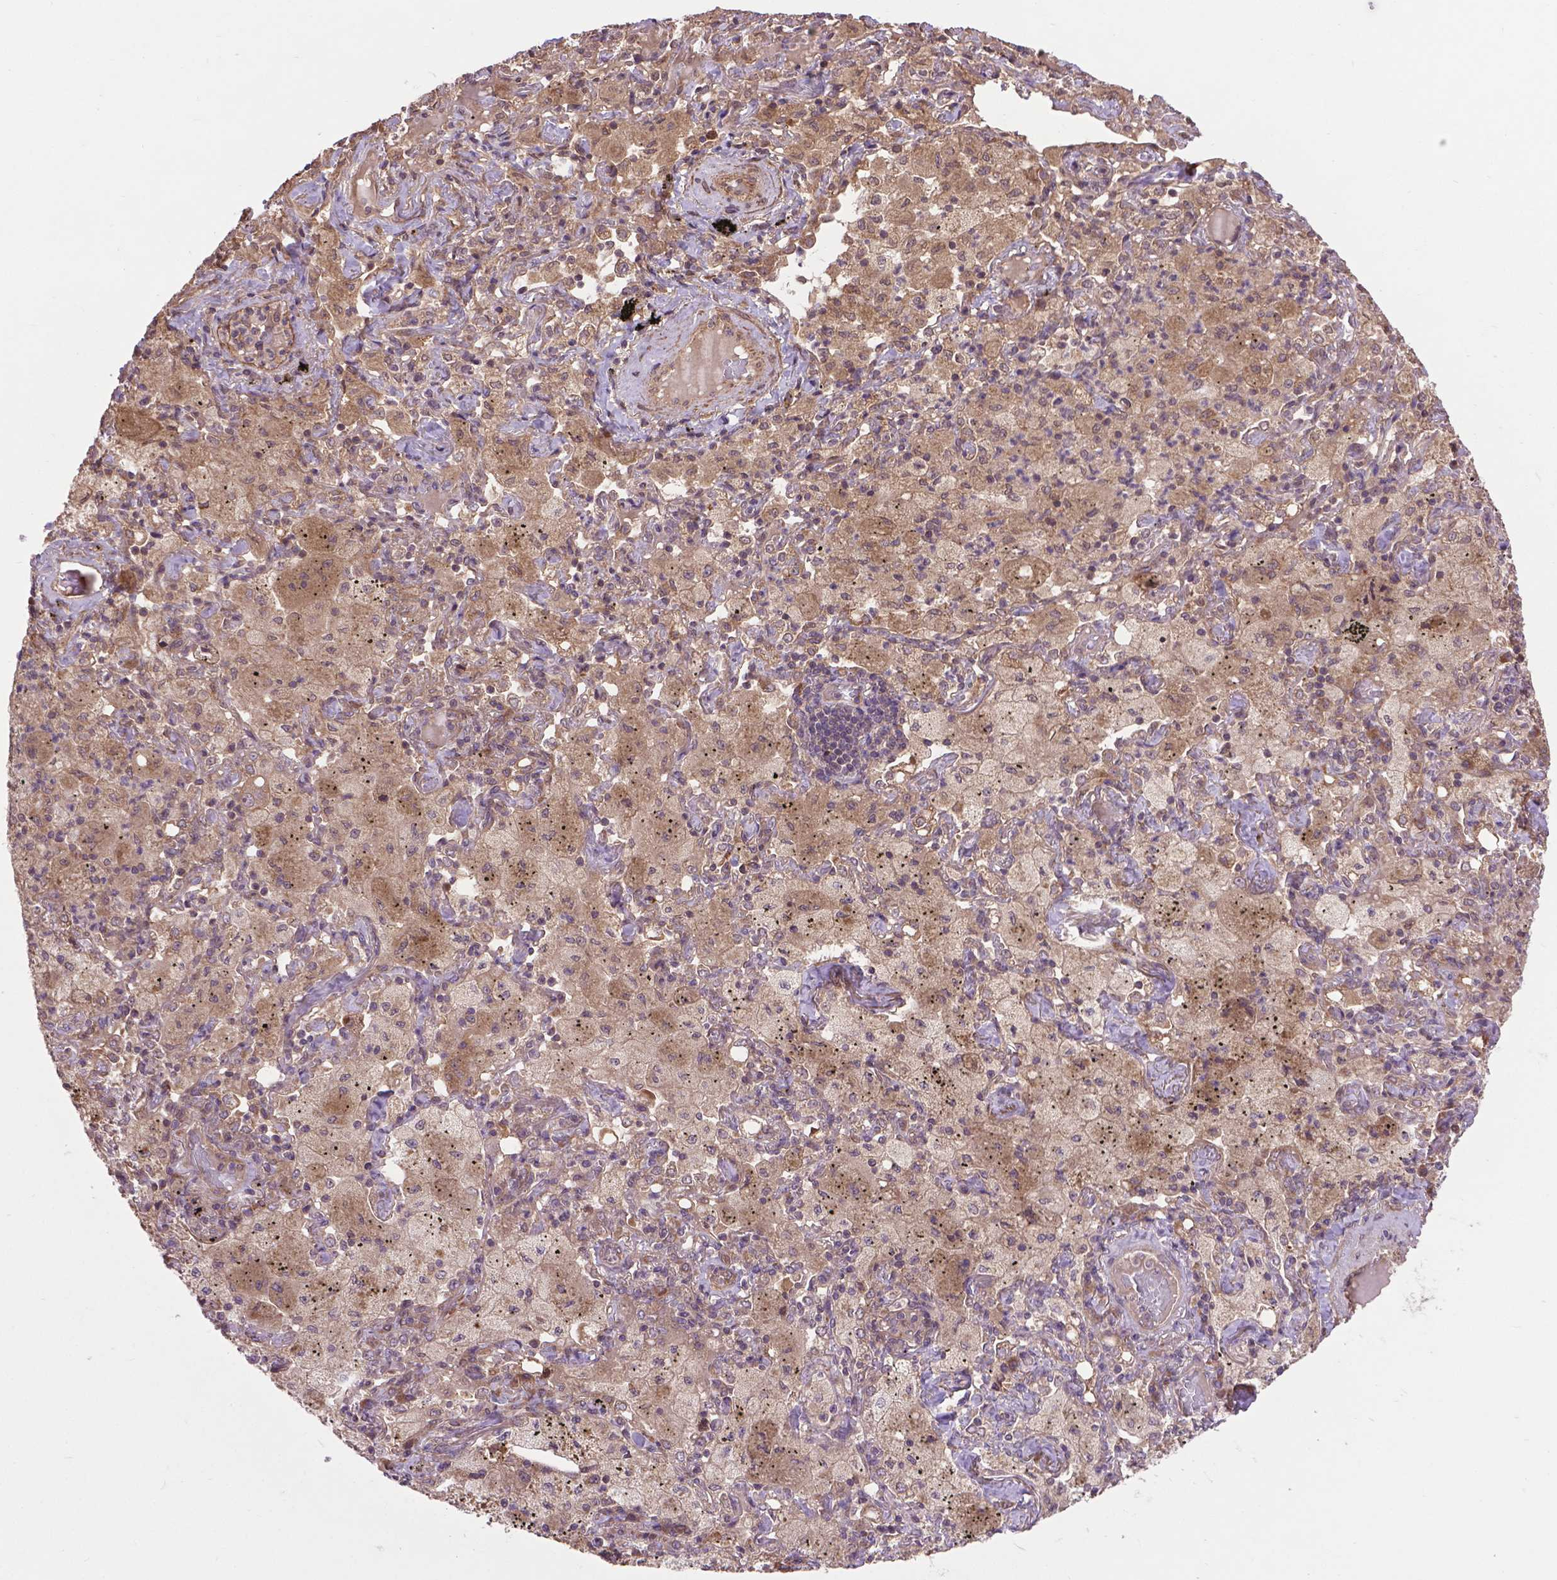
{"staining": {"intensity": "moderate", "quantity": ">75%", "location": "cytoplasmic/membranous"}, "tissue": "lung cancer", "cell_type": "Tumor cells", "image_type": "cancer", "snomed": [{"axis": "morphology", "description": "Adenocarcinoma, NOS"}, {"axis": "topography", "description": "Lung"}], "caption": "Human lung adenocarcinoma stained with a brown dye reveals moderate cytoplasmic/membranous positive staining in approximately >75% of tumor cells.", "gene": "ZNF616", "patient": {"sex": "female", "age": 73}}